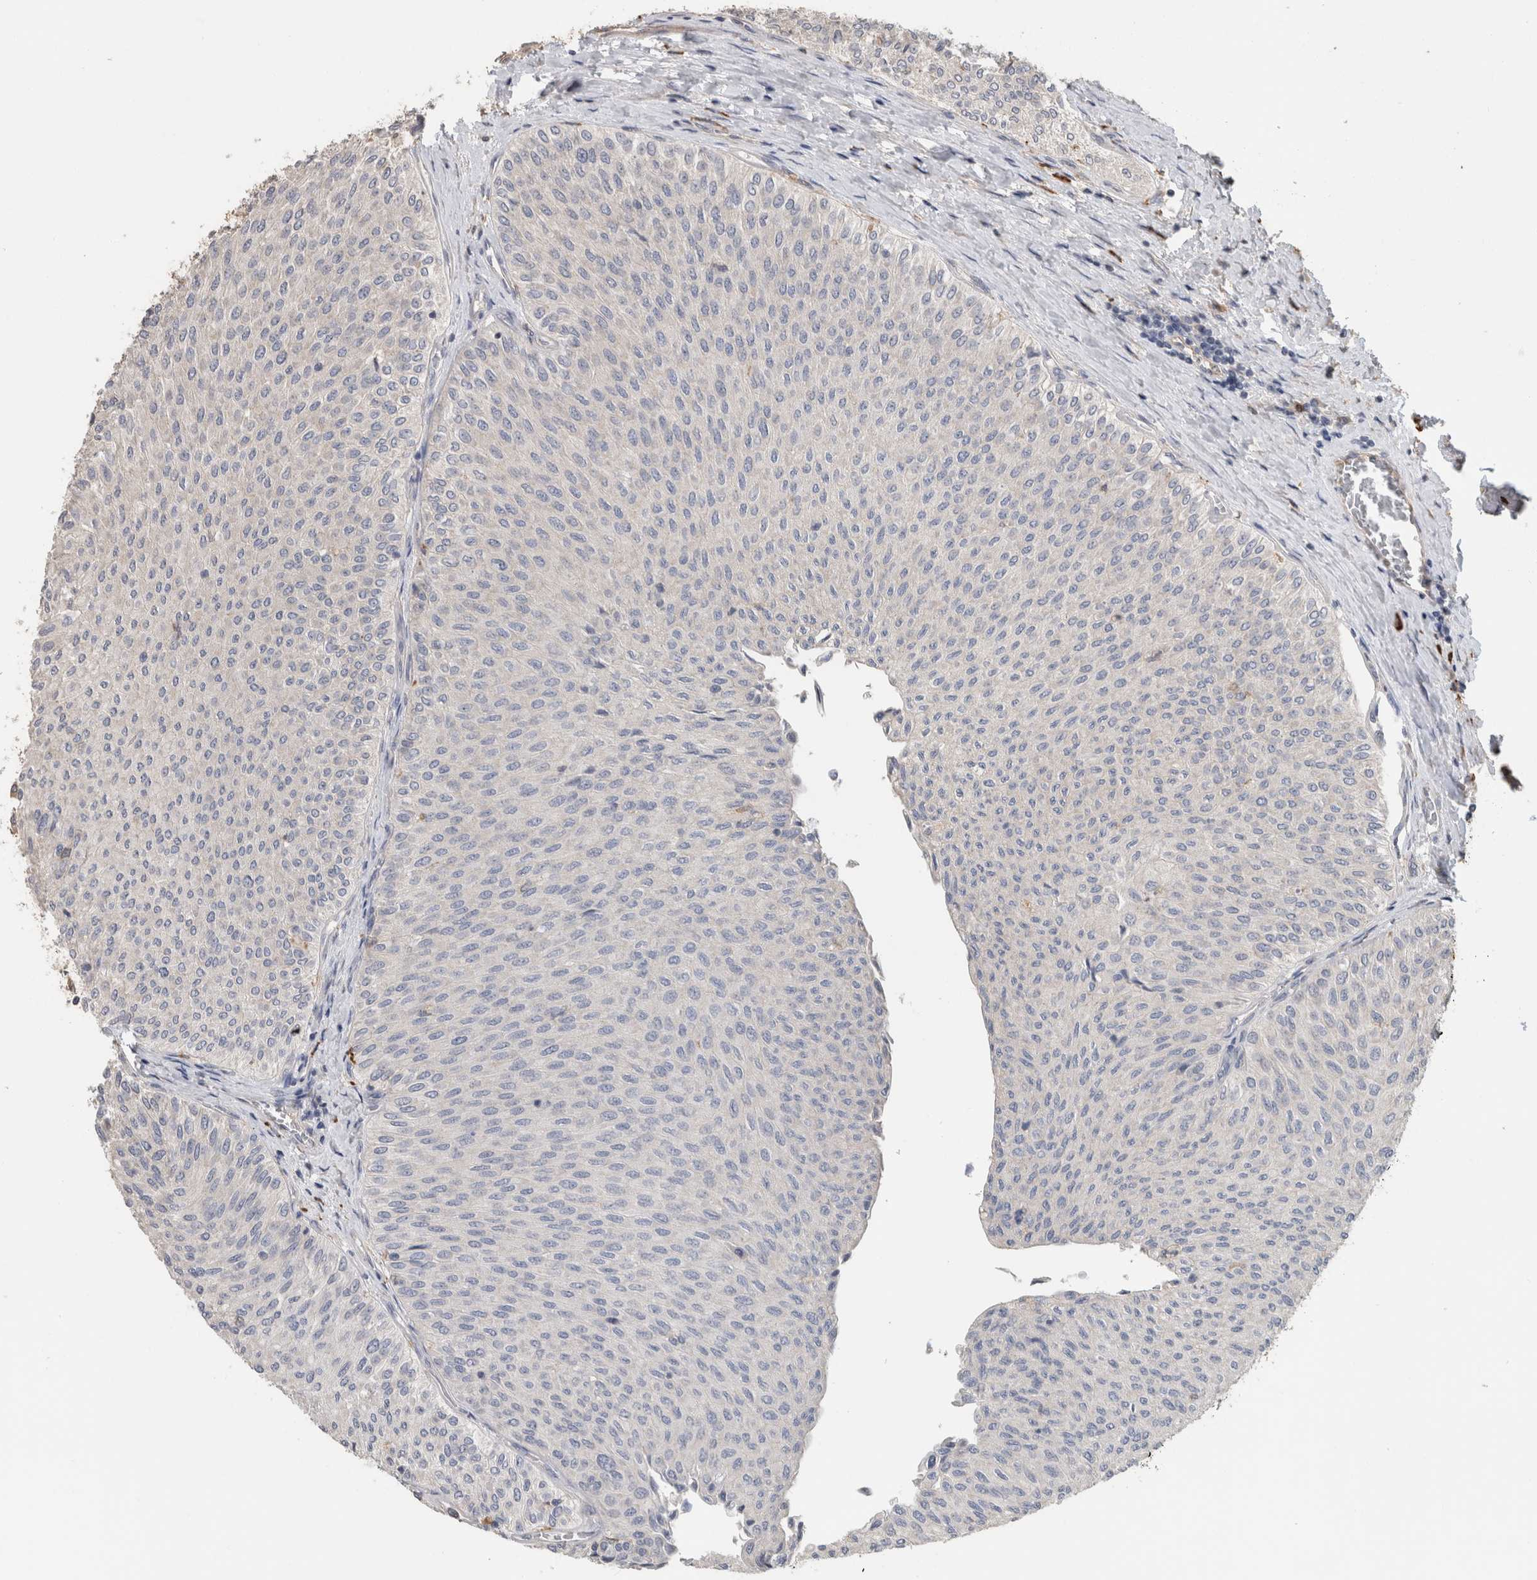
{"staining": {"intensity": "negative", "quantity": "none", "location": "none"}, "tissue": "urothelial cancer", "cell_type": "Tumor cells", "image_type": "cancer", "snomed": [{"axis": "morphology", "description": "Urothelial carcinoma, Low grade"}, {"axis": "topography", "description": "Urinary bladder"}], "caption": "Histopathology image shows no significant protein positivity in tumor cells of urothelial cancer.", "gene": "CLIP1", "patient": {"sex": "male", "age": 78}}